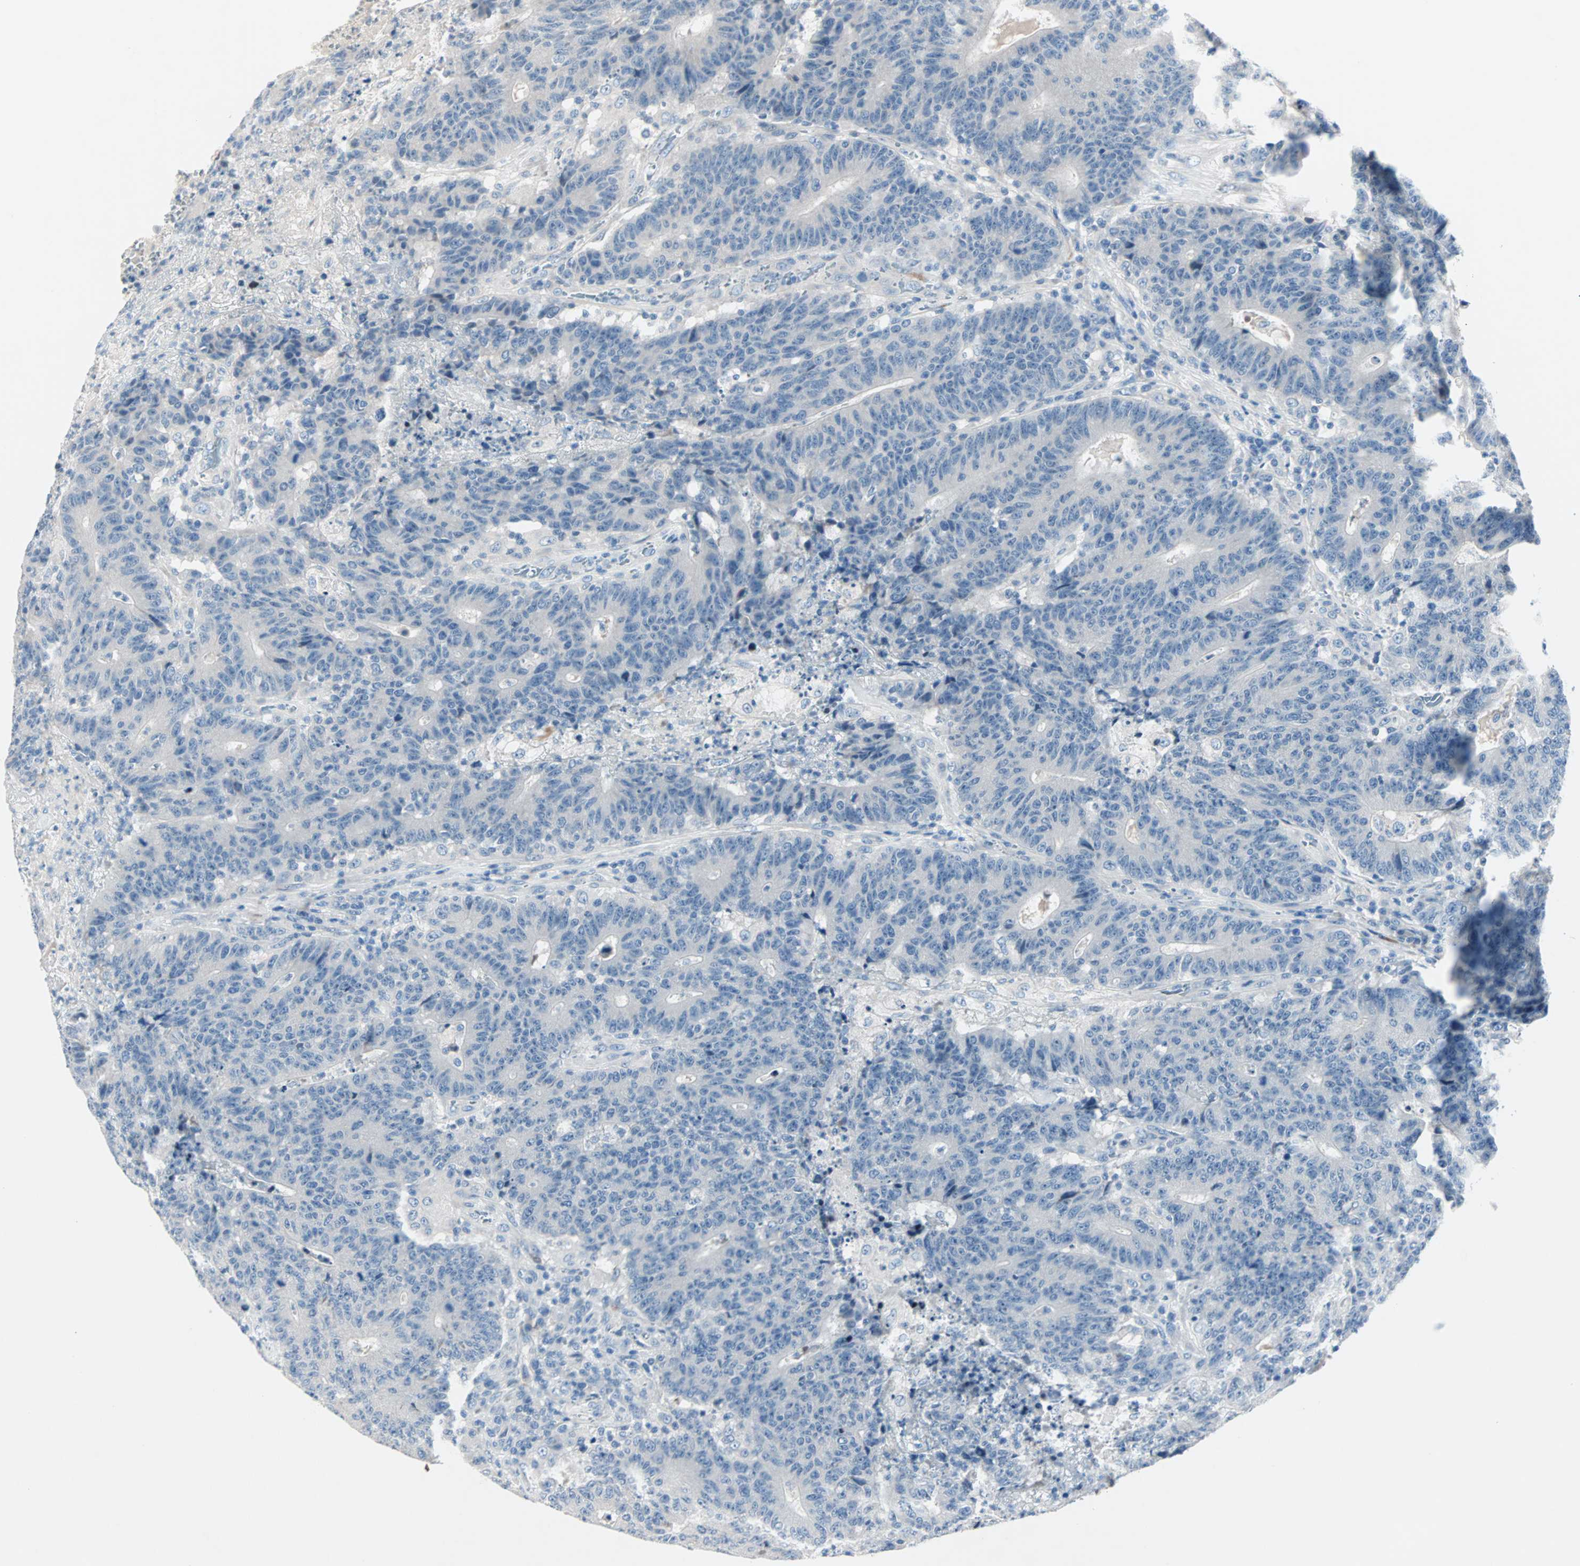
{"staining": {"intensity": "negative", "quantity": "none", "location": "none"}, "tissue": "colorectal cancer", "cell_type": "Tumor cells", "image_type": "cancer", "snomed": [{"axis": "morphology", "description": "Normal tissue, NOS"}, {"axis": "morphology", "description": "Adenocarcinoma, NOS"}, {"axis": "topography", "description": "Colon"}], "caption": "Immunohistochemical staining of human colorectal cancer shows no significant positivity in tumor cells.", "gene": "NEFH", "patient": {"sex": "female", "age": 75}}